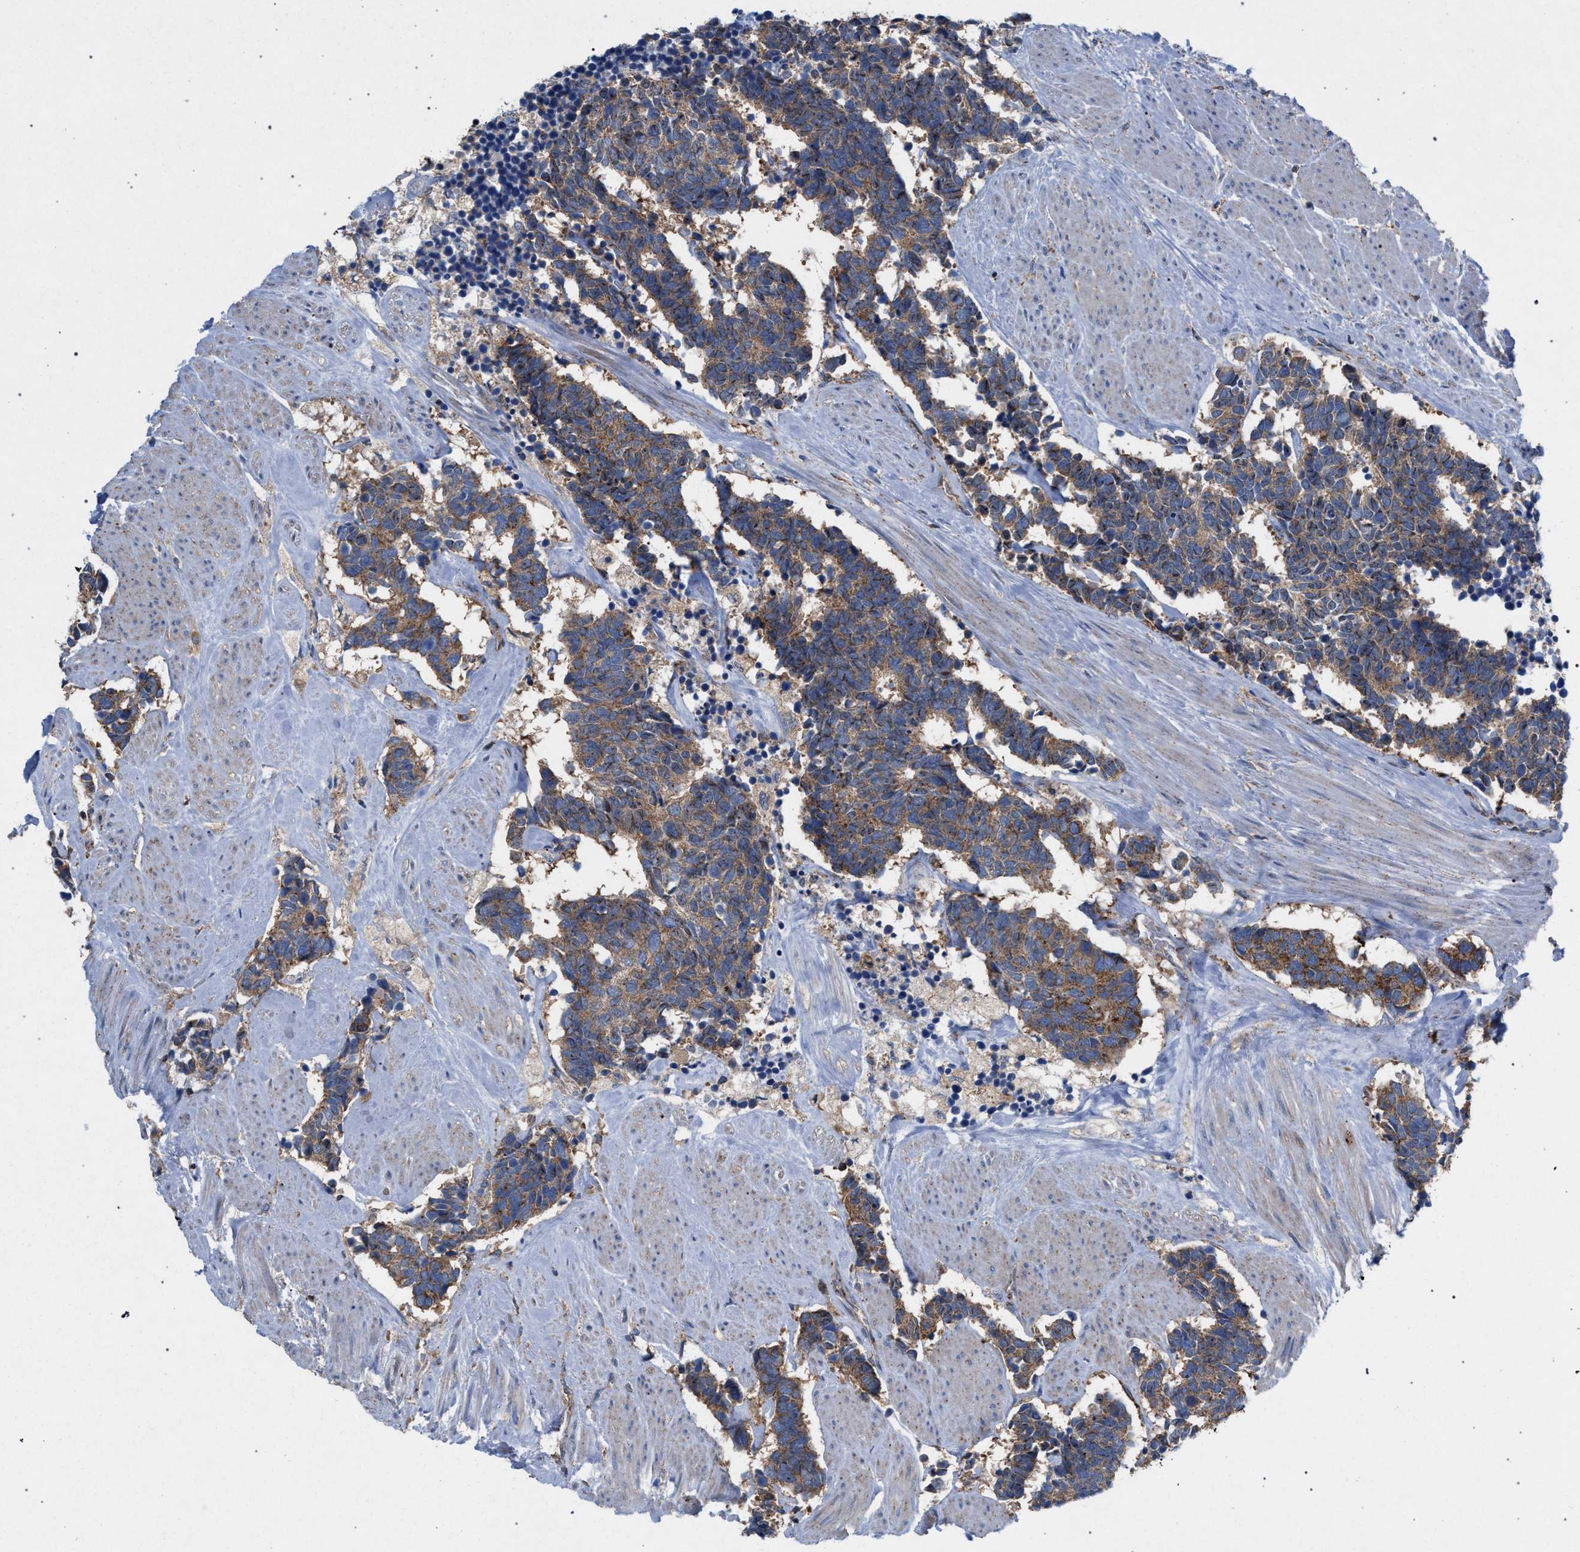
{"staining": {"intensity": "moderate", "quantity": ">75%", "location": "cytoplasmic/membranous"}, "tissue": "carcinoid", "cell_type": "Tumor cells", "image_type": "cancer", "snomed": [{"axis": "morphology", "description": "Carcinoma, NOS"}, {"axis": "morphology", "description": "Carcinoid, malignant, NOS"}, {"axis": "topography", "description": "Urinary bladder"}], "caption": "Tumor cells demonstrate moderate cytoplasmic/membranous expression in approximately >75% of cells in carcinoid.", "gene": "VPS13A", "patient": {"sex": "male", "age": 57}}